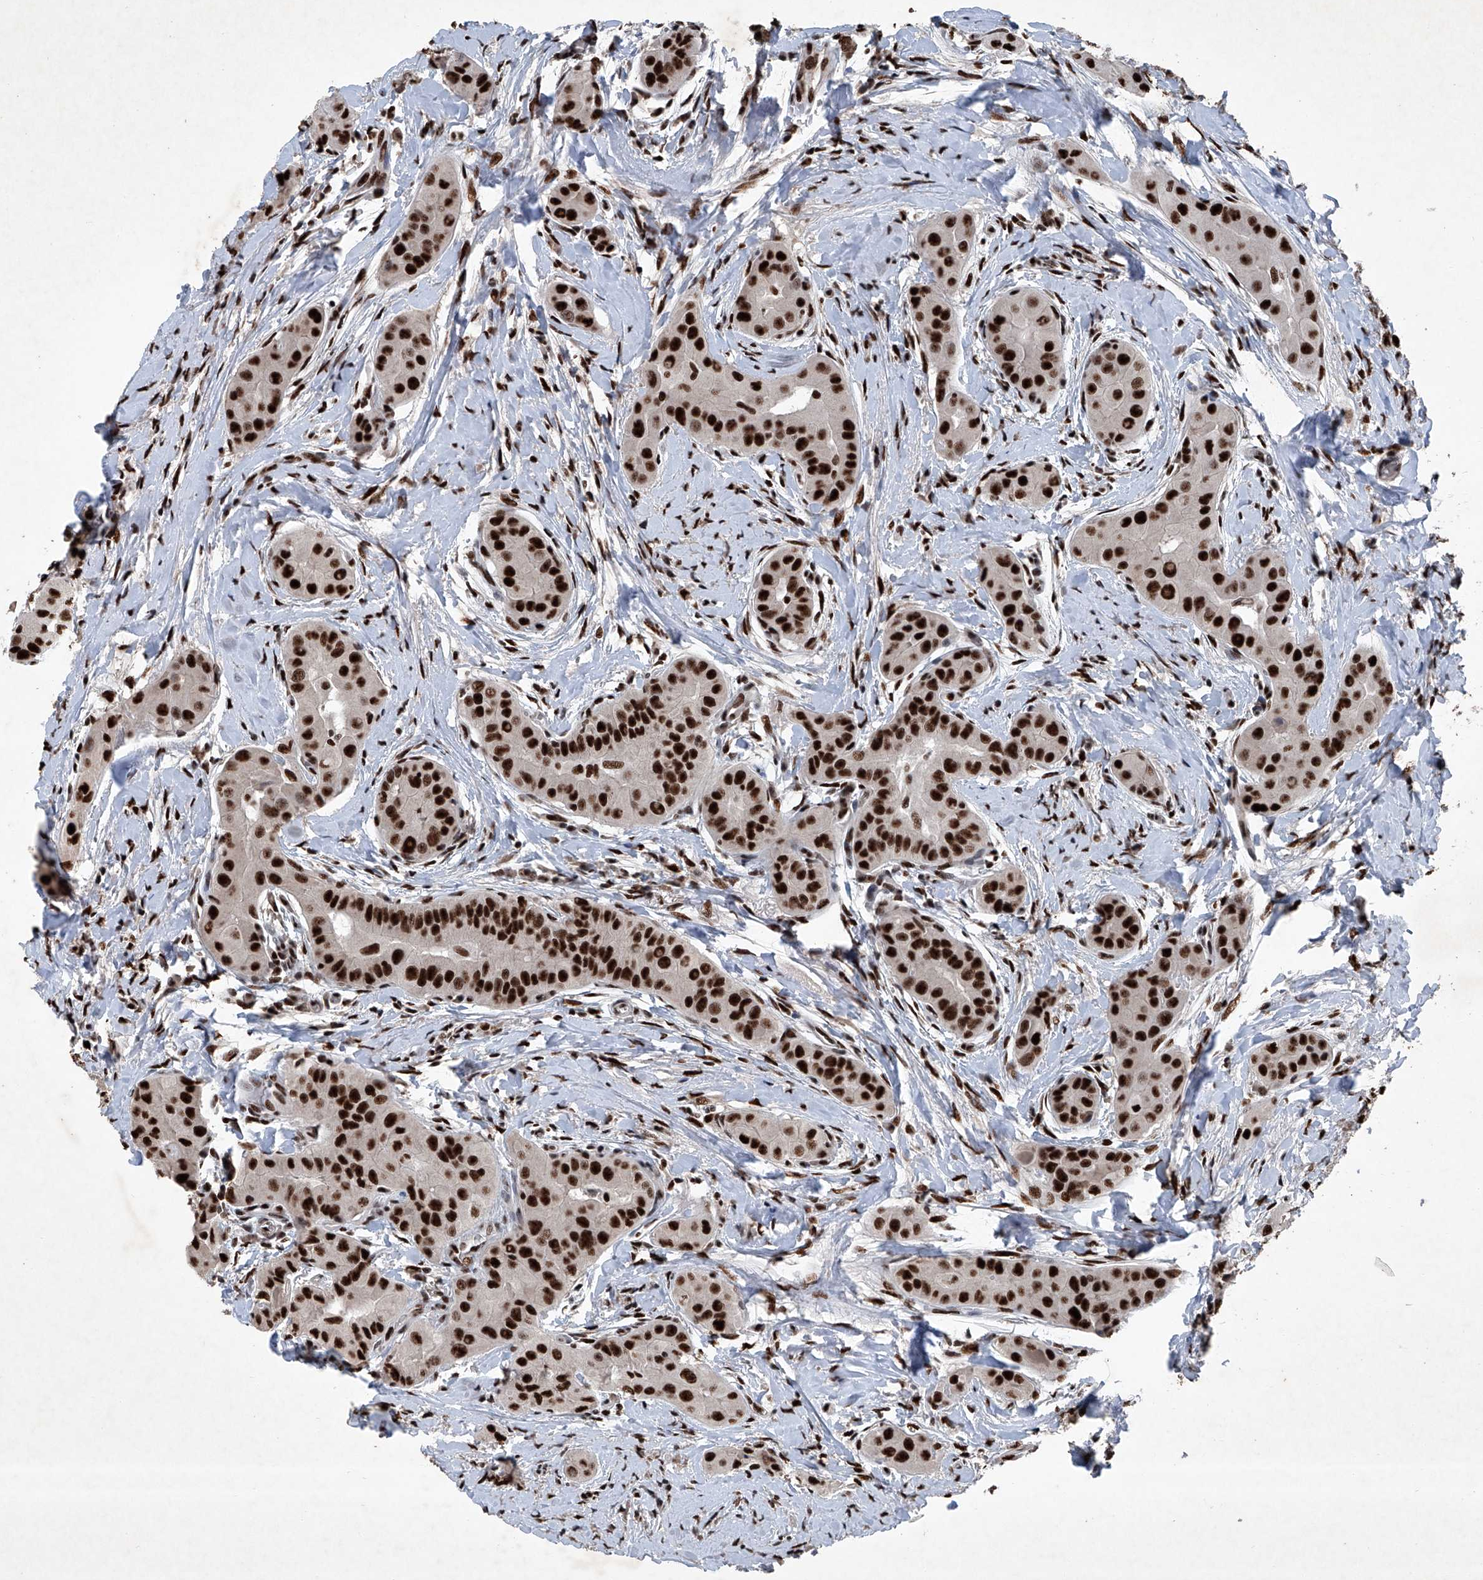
{"staining": {"intensity": "strong", "quantity": ">75%", "location": "nuclear"}, "tissue": "thyroid cancer", "cell_type": "Tumor cells", "image_type": "cancer", "snomed": [{"axis": "morphology", "description": "Papillary adenocarcinoma, NOS"}, {"axis": "topography", "description": "Thyroid gland"}], "caption": "Strong nuclear expression for a protein is seen in about >75% of tumor cells of papillary adenocarcinoma (thyroid) using IHC.", "gene": "DDX39B", "patient": {"sex": "male", "age": 33}}